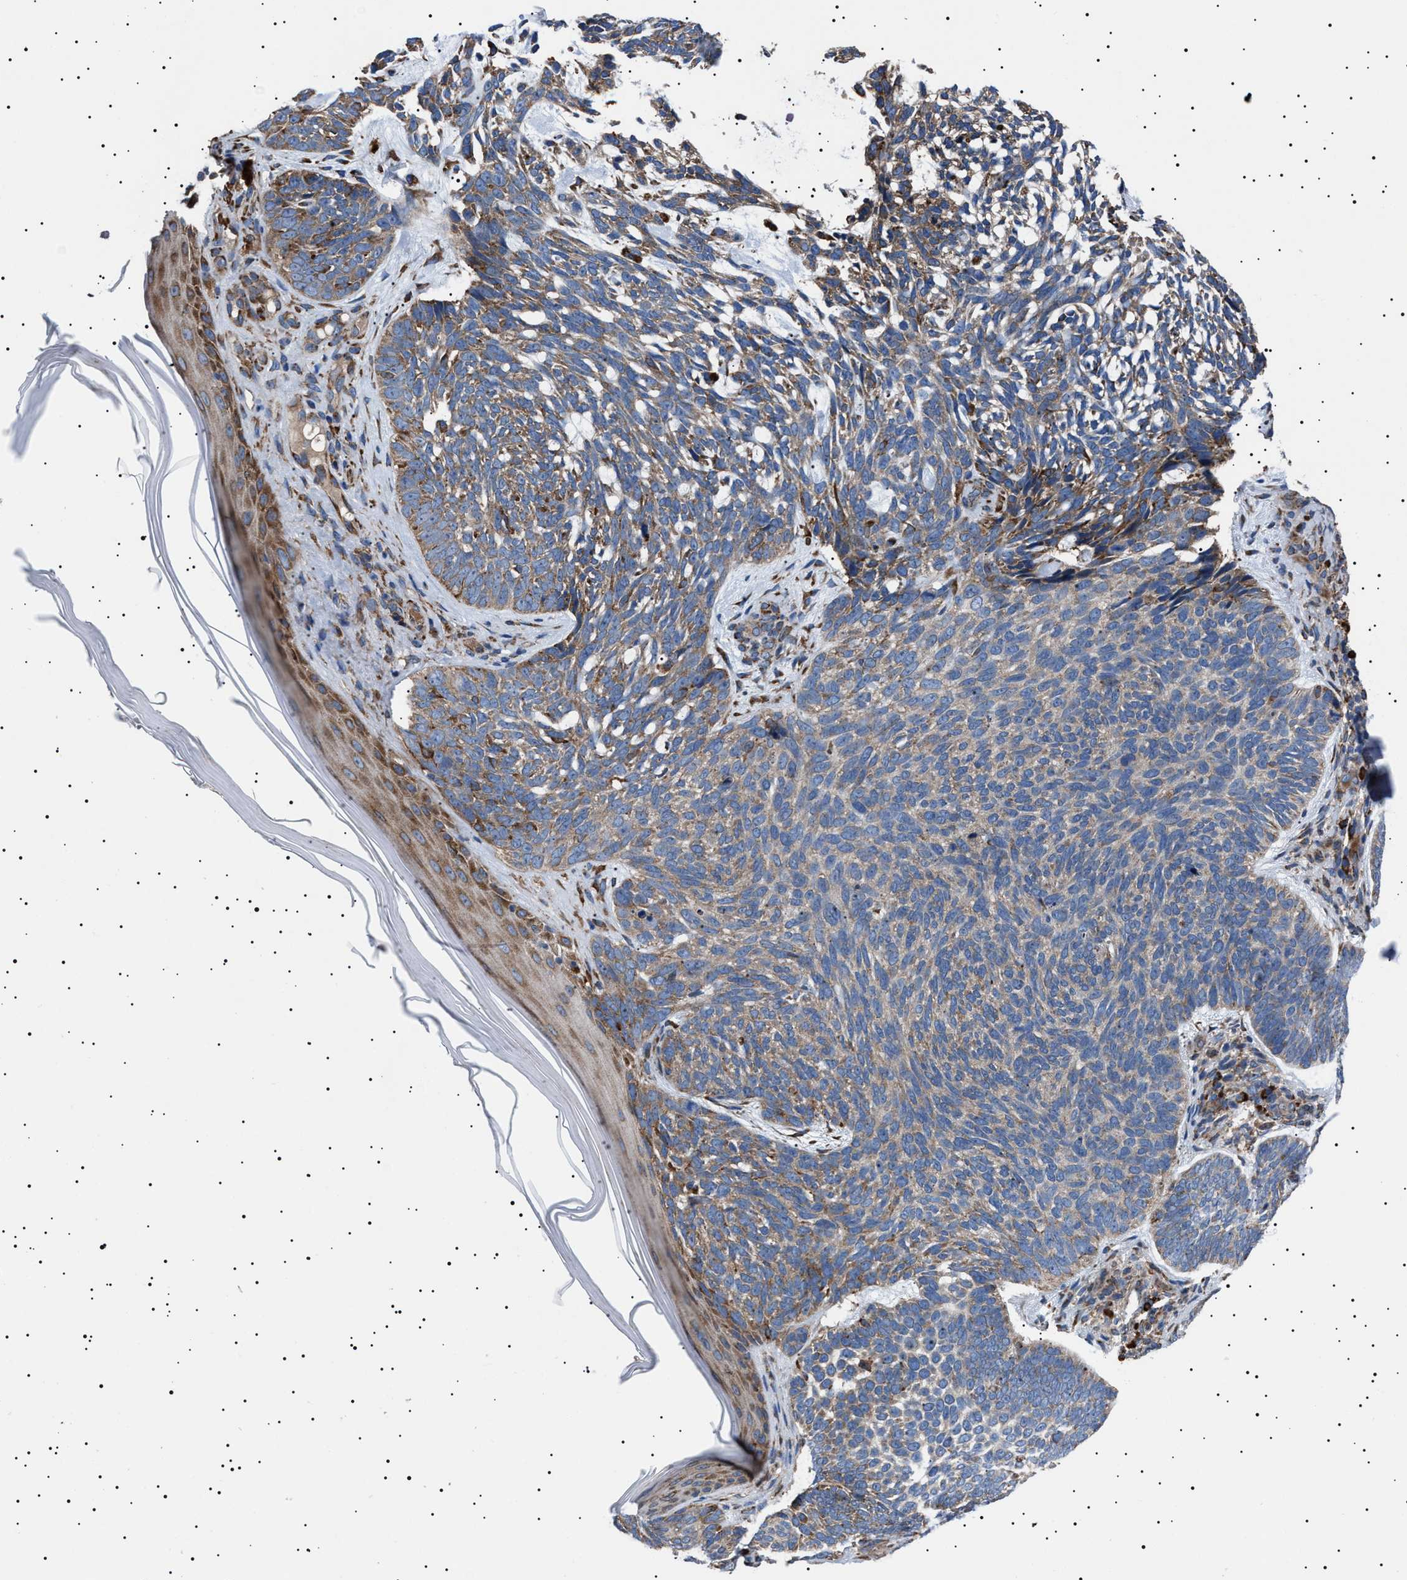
{"staining": {"intensity": "moderate", "quantity": "25%-75%", "location": "cytoplasmic/membranous"}, "tissue": "skin cancer", "cell_type": "Tumor cells", "image_type": "cancer", "snomed": [{"axis": "morphology", "description": "Basal cell carcinoma"}, {"axis": "topography", "description": "Skin"}, {"axis": "topography", "description": "Skin of head"}], "caption": "Tumor cells display moderate cytoplasmic/membranous staining in about 25%-75% of cells in skin cancer. Using DAB (brown) and hematoxylin (blue) stains, captured at high magnification using brightfield microscopy.", "gene": "TOP1MT", "patient": {"sex": "female", "age": 85}}